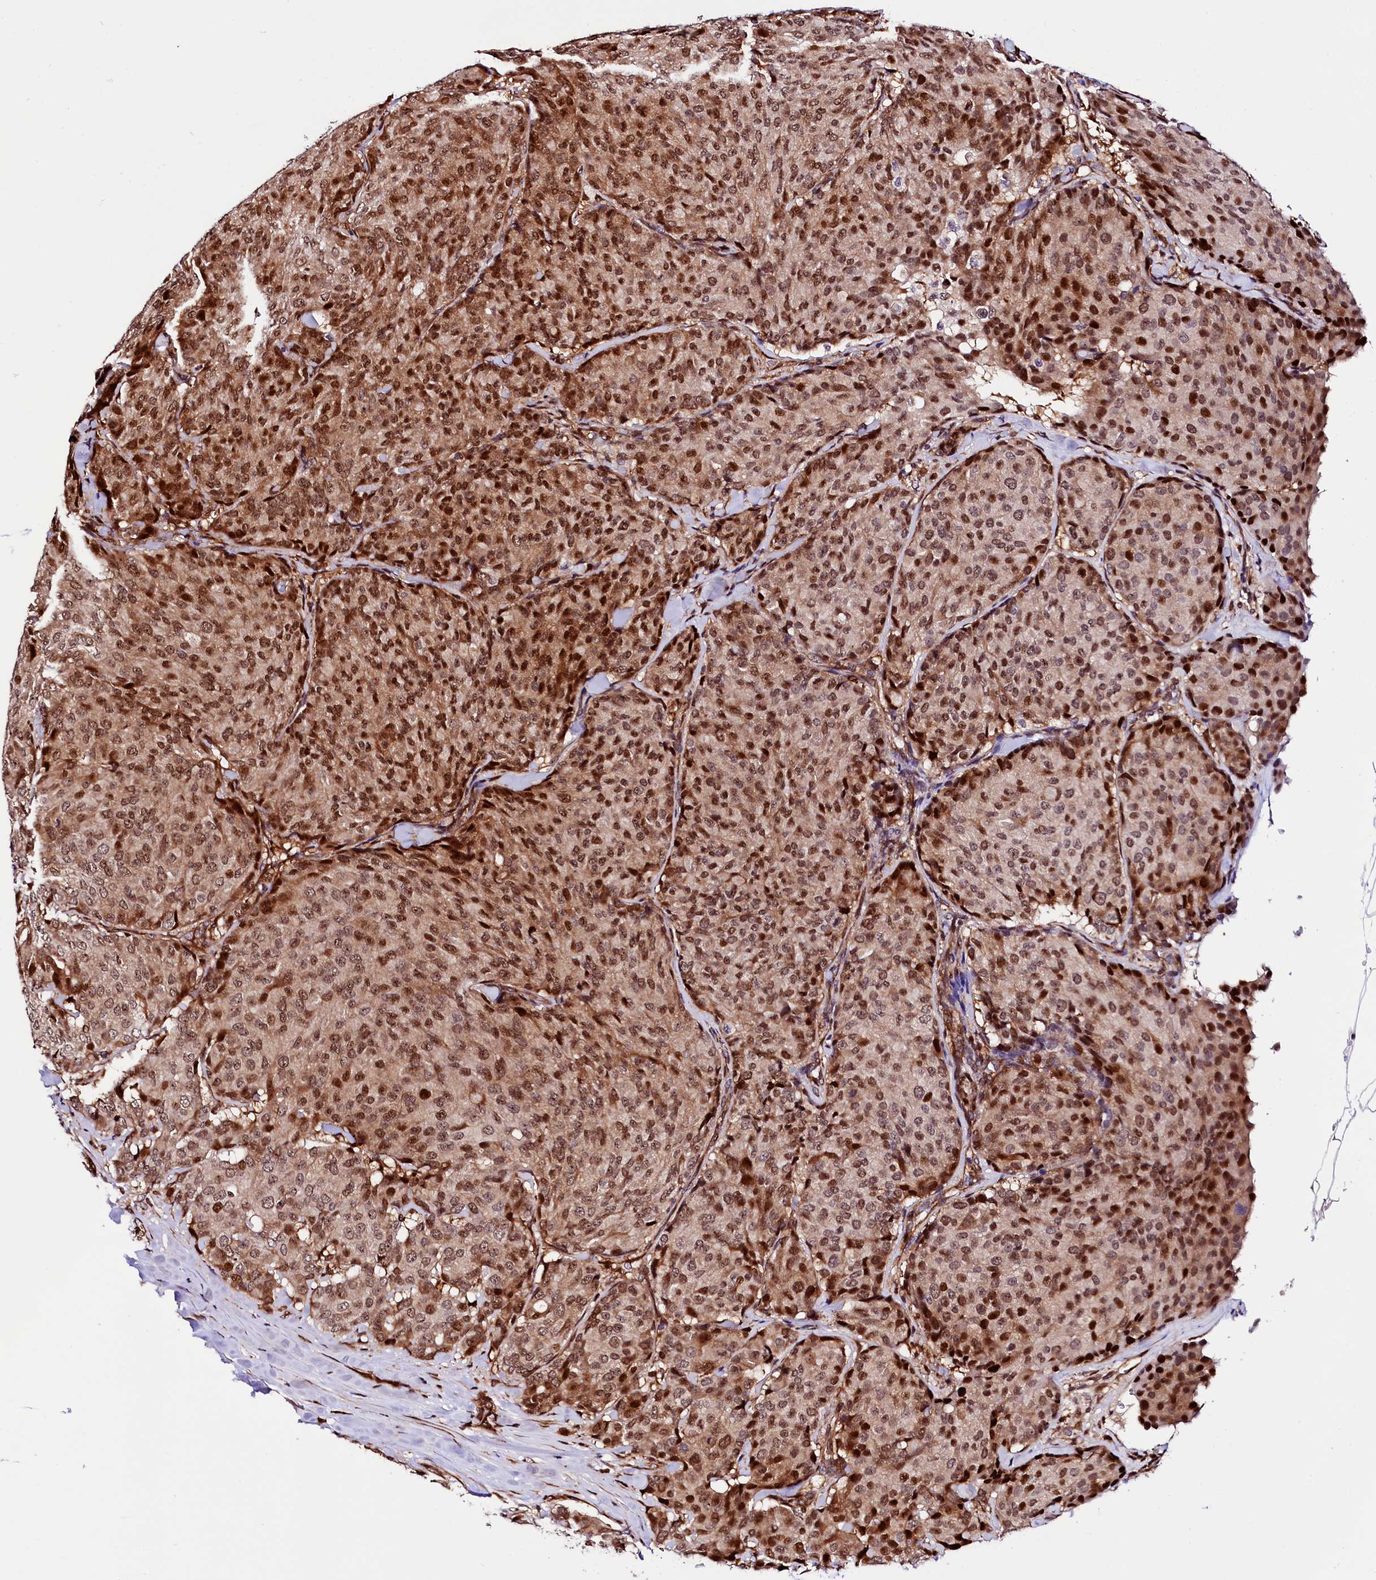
{"staining": {"intensity": "strong", "quantity": ">75%", "location": "cytoplasmic/membranous,nuclear"}, "tissue": "breast cancer", "cell_type": "Tumor cells", "image_type": "cancer", "snomed": [{"axis": "morphology", "description": "Duct carcinoma"}, {"axis": "topography", "description": "Breast"}], "caption": "Intraductal carcinoma (breast) stained with DAB (3,3'-diaminobenzidine) immunohistochemistry reveals high levels of strong cytoplasmic/membranous and nuclear expression in approximately >75% of tumor cells.", "gene": "TRMT112", "patient": {"sex": "female", "age": 75}}